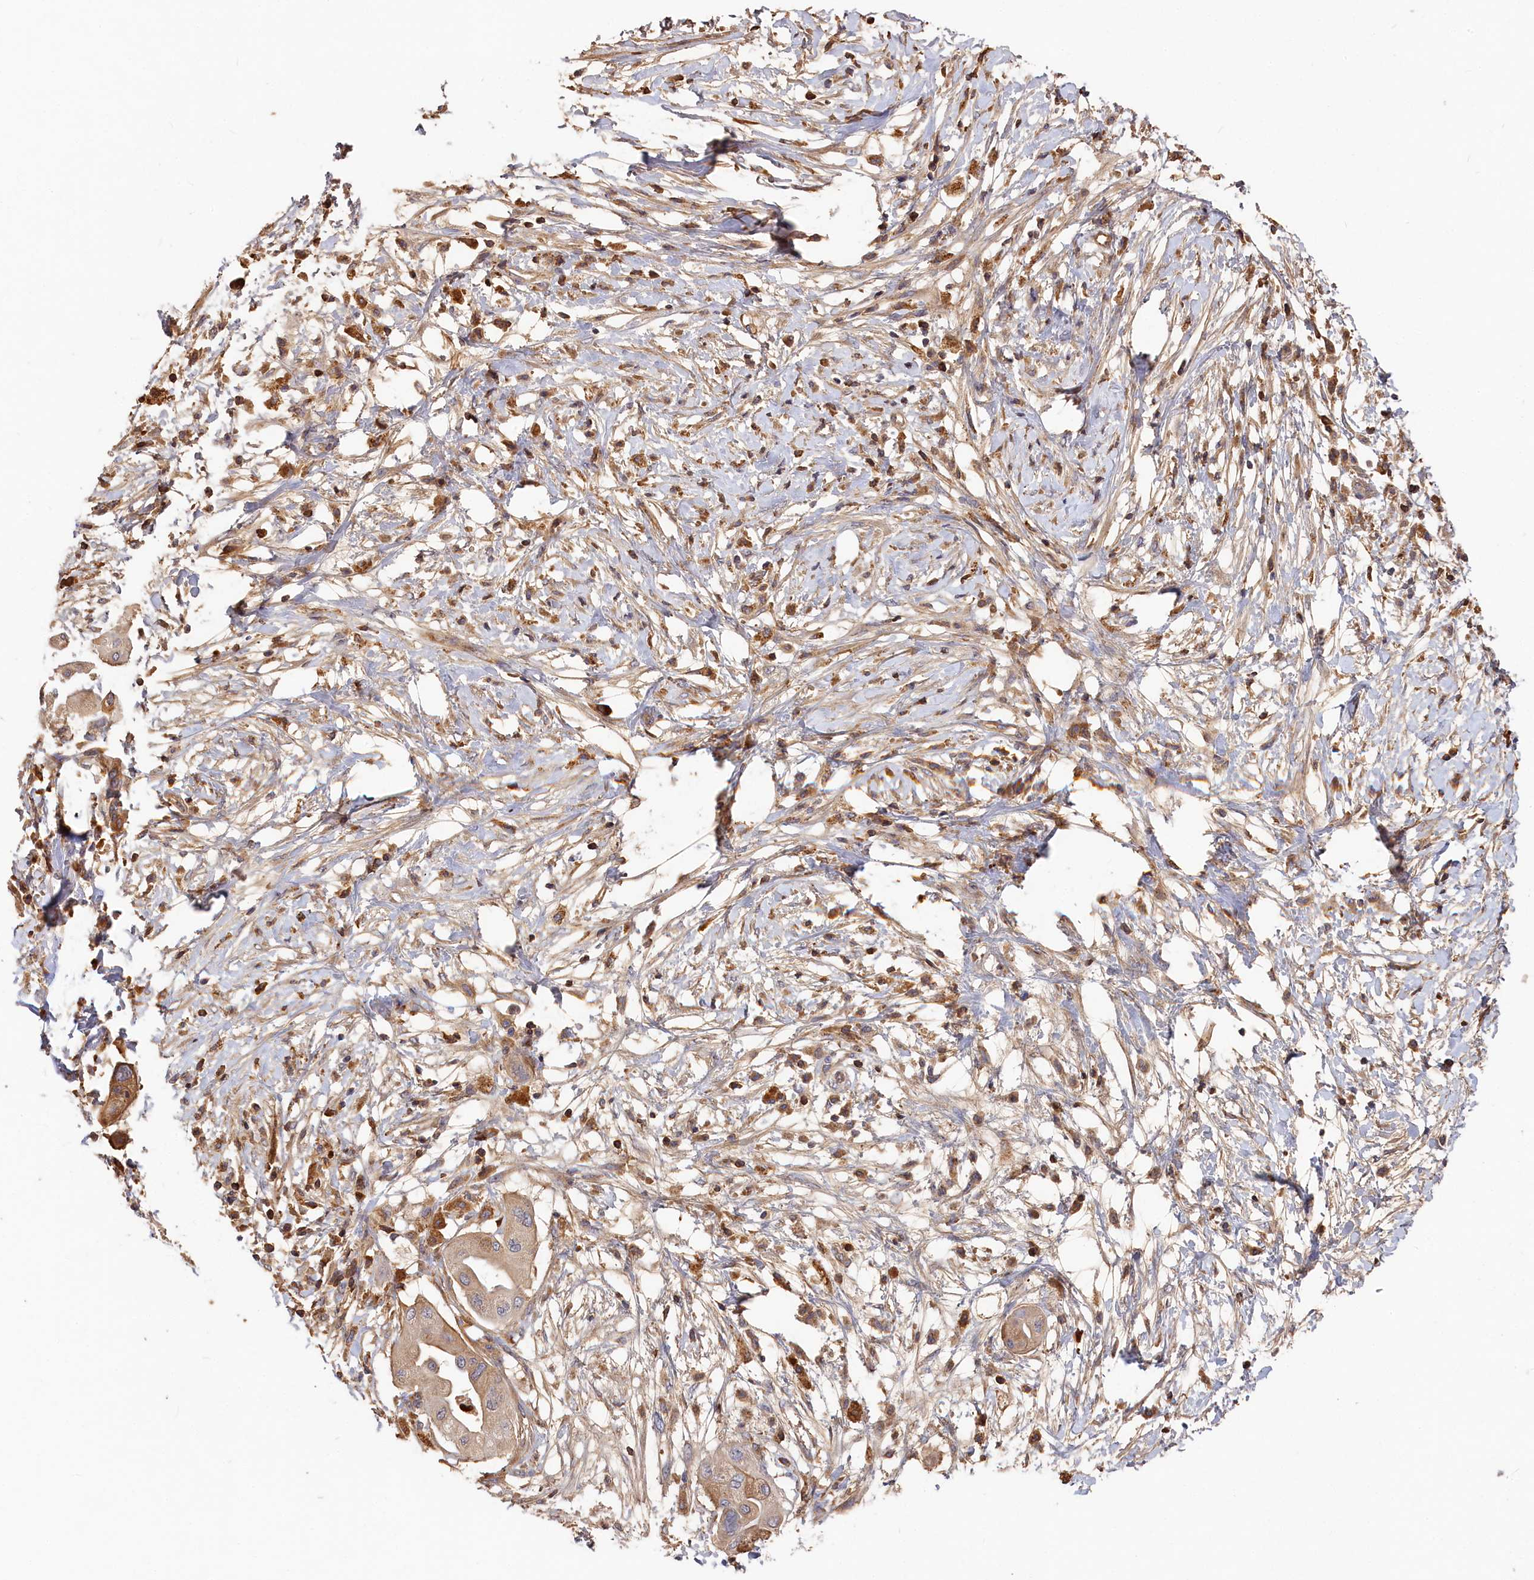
{"staining": {"intensity": "weak", "quantity": "<25%", "location": "cytoplasmic/membranous"}, "tissue": "pancreatic cancer", "cell_type": "Tumor cells", "image_type": "cancer", "snomed": [{"axis": "morphology", "description": "Adenocarcinoma, NOS"}, {"axis": "topography", "description": "Pancreas"}], "caption": "Immunohistochemistry (IHC) of human pancreatic adenocarcinoma demonstrates no positivity in tumor cells.", "gene": "DHRS11", "patient": {"sex": "male", "age": 68}}